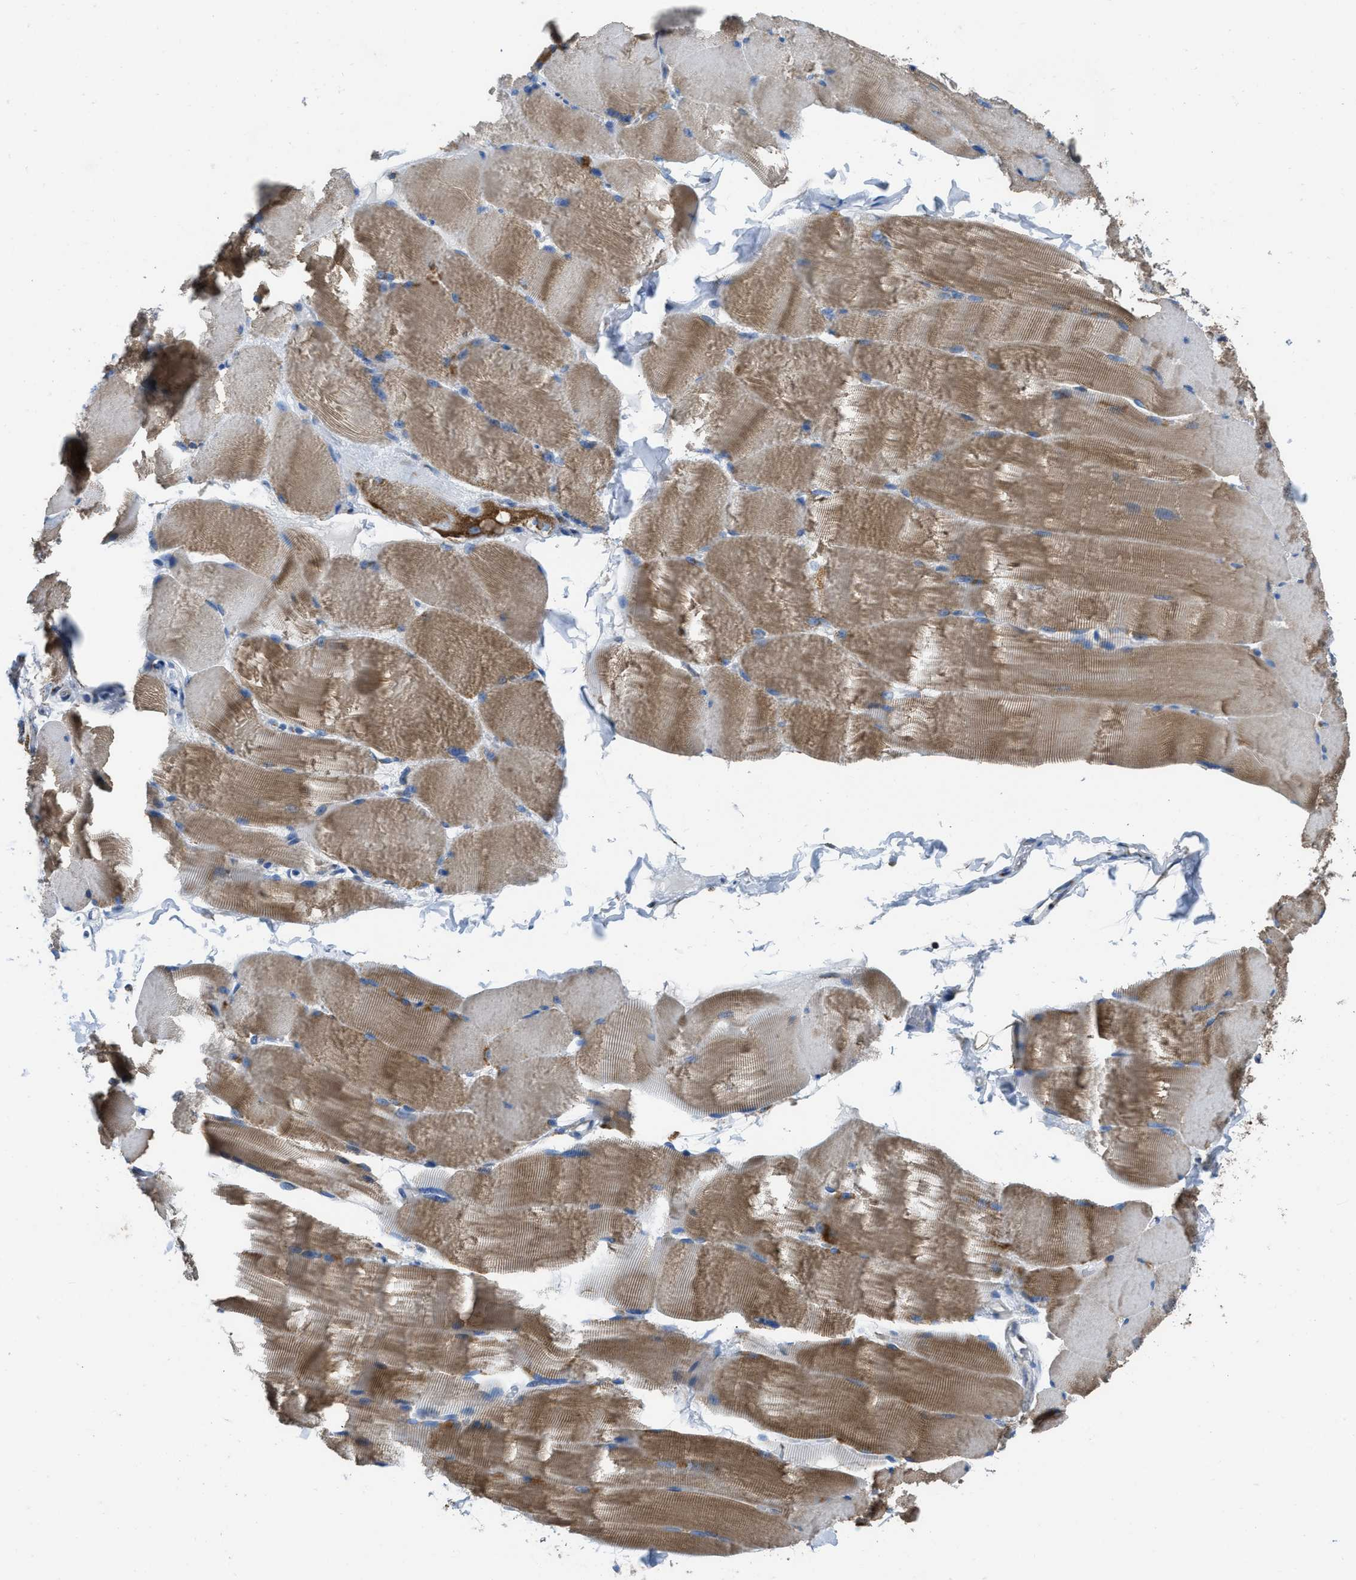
{"staining": {"intensity": "moderate", "quantity": "25%-75%", "location": "cytoplasmic/membranous"}, "tissue": "skeletal muscle", "cell_type": "Myocytes", "image_type": "normal", "snomed": [{"axis": "morphology", "description": "Normal tissue, NOS"}, {"axis": "topography", "description": "Skin"}, {"axis": "topography", "description": "Skeletal muscle"}], "caption": "Brown immunohistochemical staining in benign skeletal muscle shows moderate cytoplasmic/membranous expression in approximately 25%-75% of myocytes. The staining is performed using DAB (3,3'-diaminobenzidine) brown chromogen to label protein expression. The nuclei are counter-stained blue using hematoxylin.", "gene": "ETFB", "patient": {"sex": "male", "age": 83}}